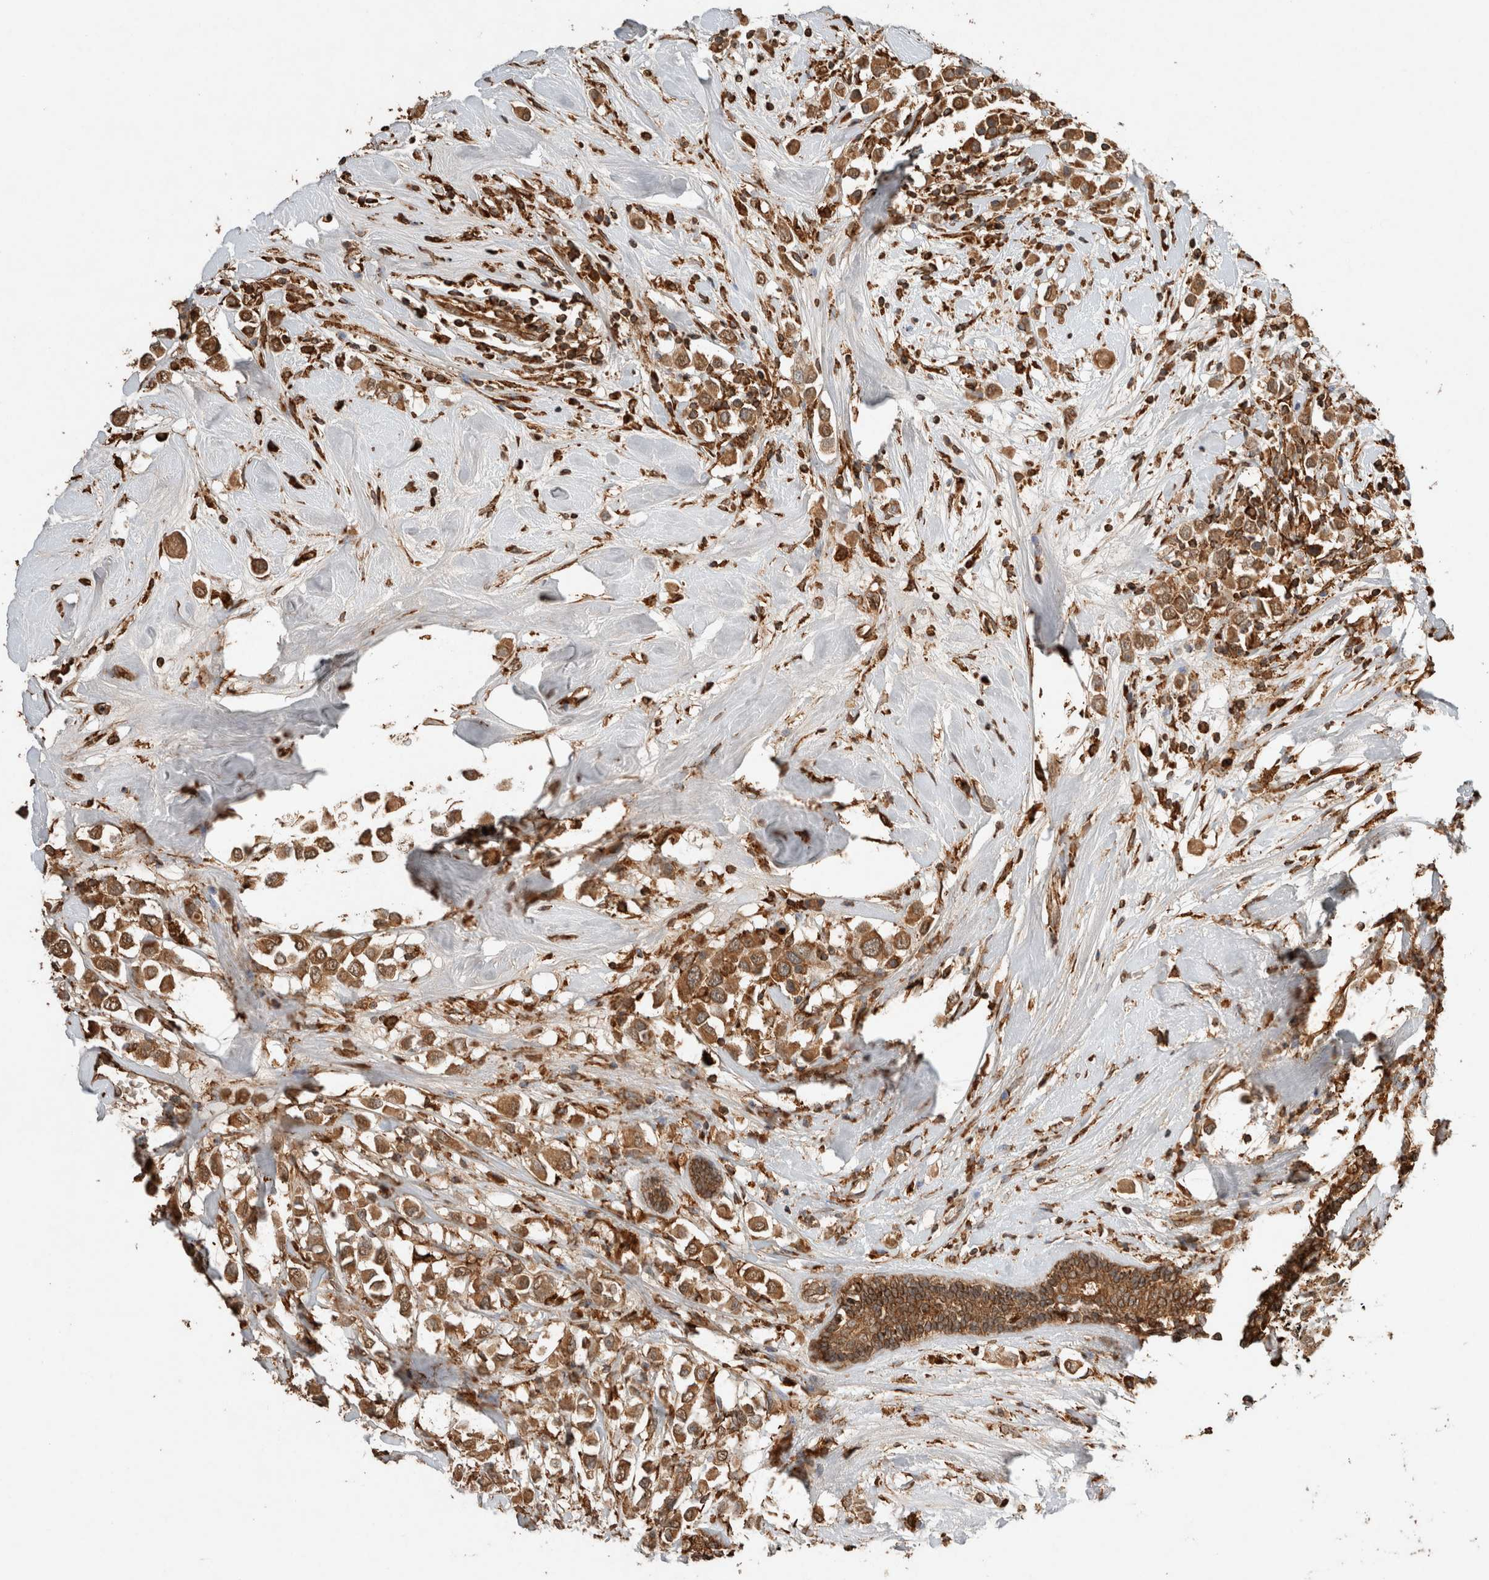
{"staining": {"intensity": "moderate", "quantity": ">75%", "location": "cytoplasmic/membranous"}, "tissue": "breast cancer", "cell_type": "Tumor cells", "image_type": "cancer", "snomed": [{"axis": "morphology", "description": "Duct carcinoma"}, {"axis": "topography", "description": "Breast"}], "caption": "Tumor cells exhibit moderate cytoplasmic/membranous expression in approximately >75% of cells in infiltrating ductal carcinoma (breast).", "gene": "ERAP1", "patient": {"sex": "female", "age": 61}}